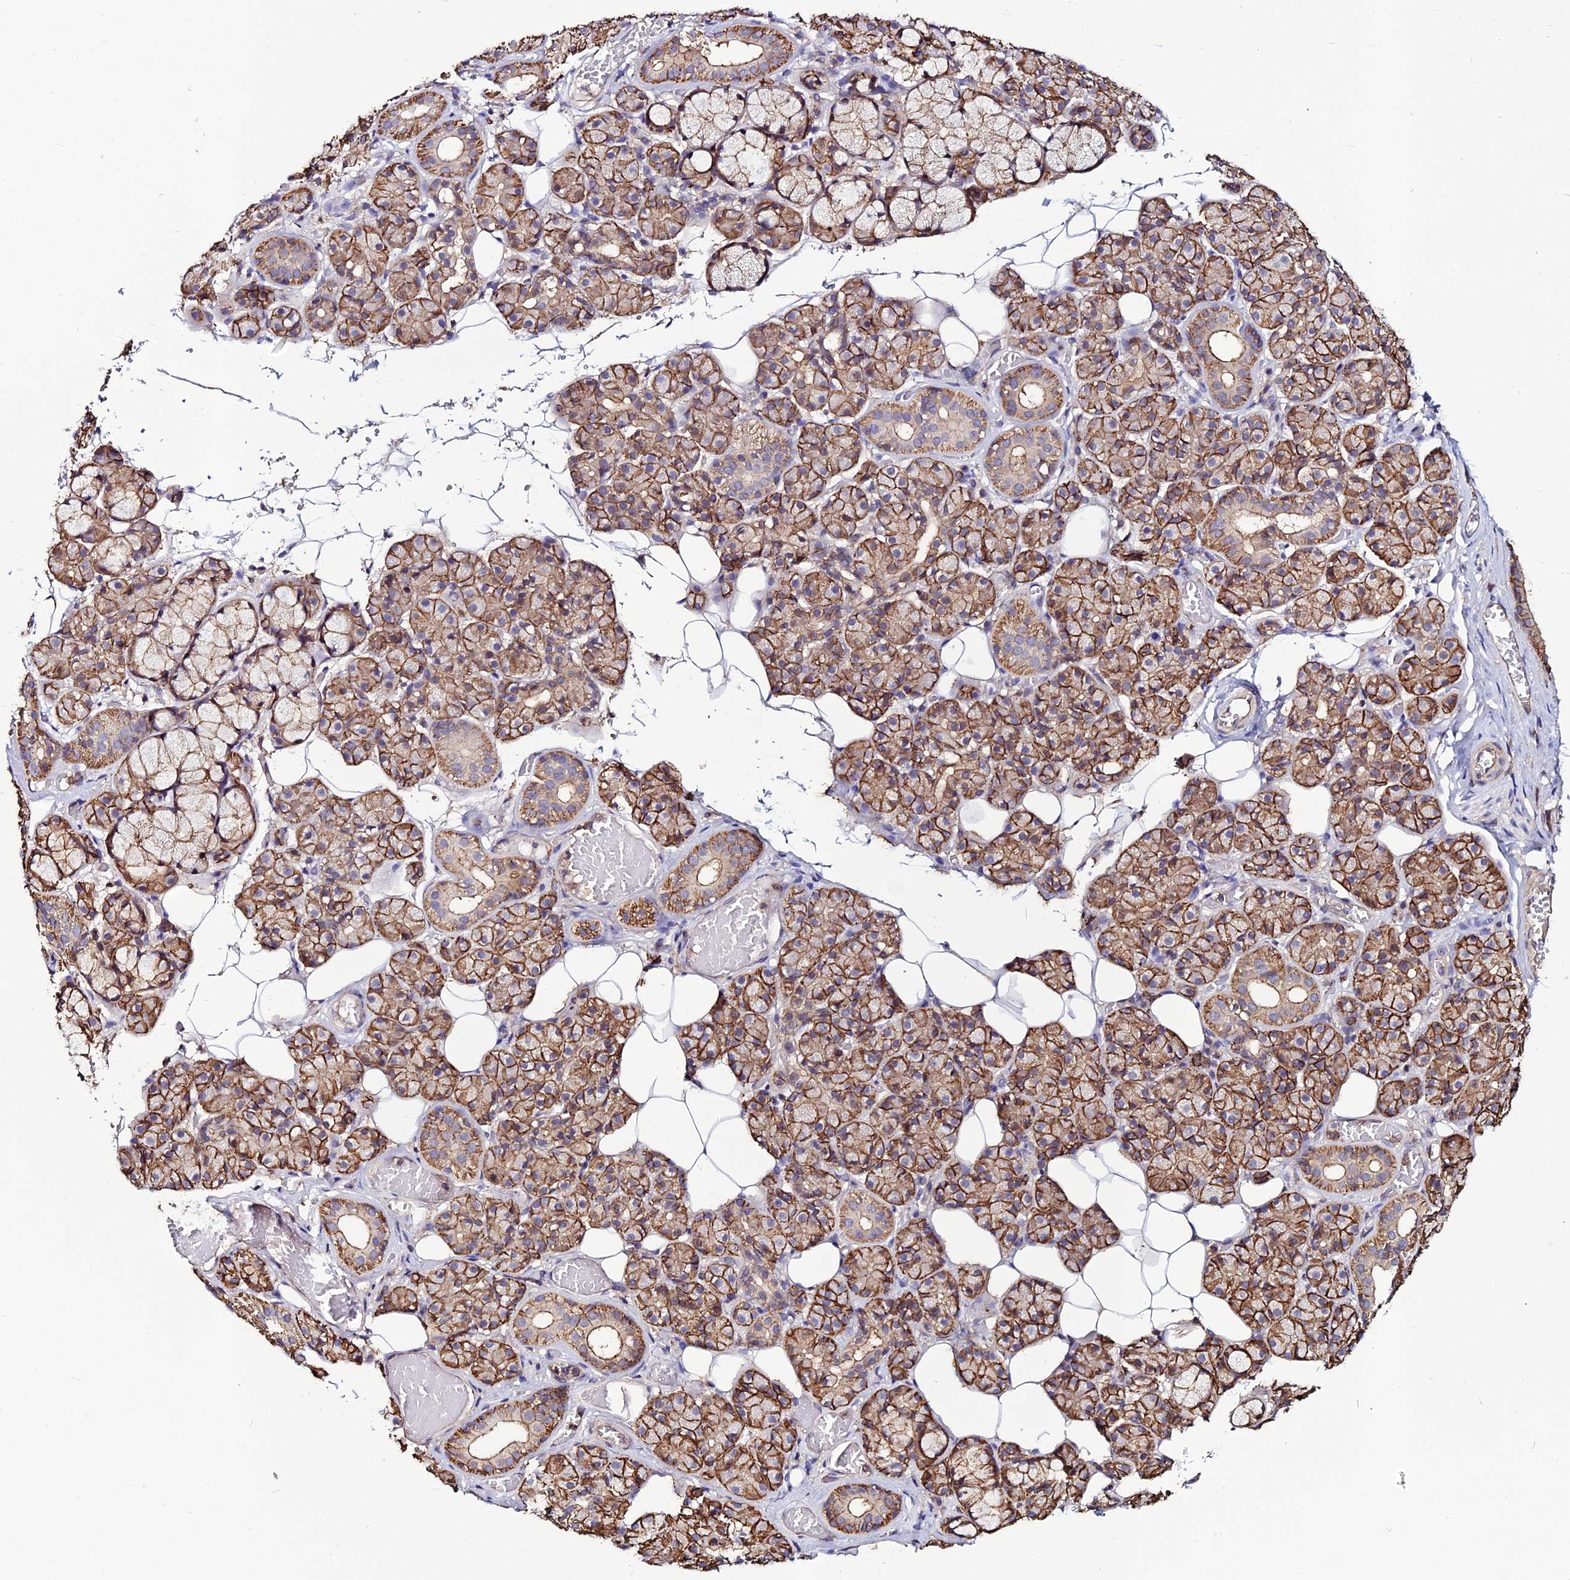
{"staining": {"intensity": "moderate", "quantity": ">75%", "location": "cytoplasmic/membranous"}, "tissue": "salivary gland", "cell_type": "Glandular cells", "image_type": "normal", "snomed": [{"axis": "morphology", "description": "Normal tissue, NOS"}, {"axis": "topography", "description": "Salivary gland"}], "caption": "Protein staining shows moderate cytoplasmic/membranous staining in approximately >75% of glandular cells in benign salivary gland. The protein is shown in brown color, while the nuclei are stained blue.", "gene": "USP17L10", "patient": {"sex": "male", "age": 63}}